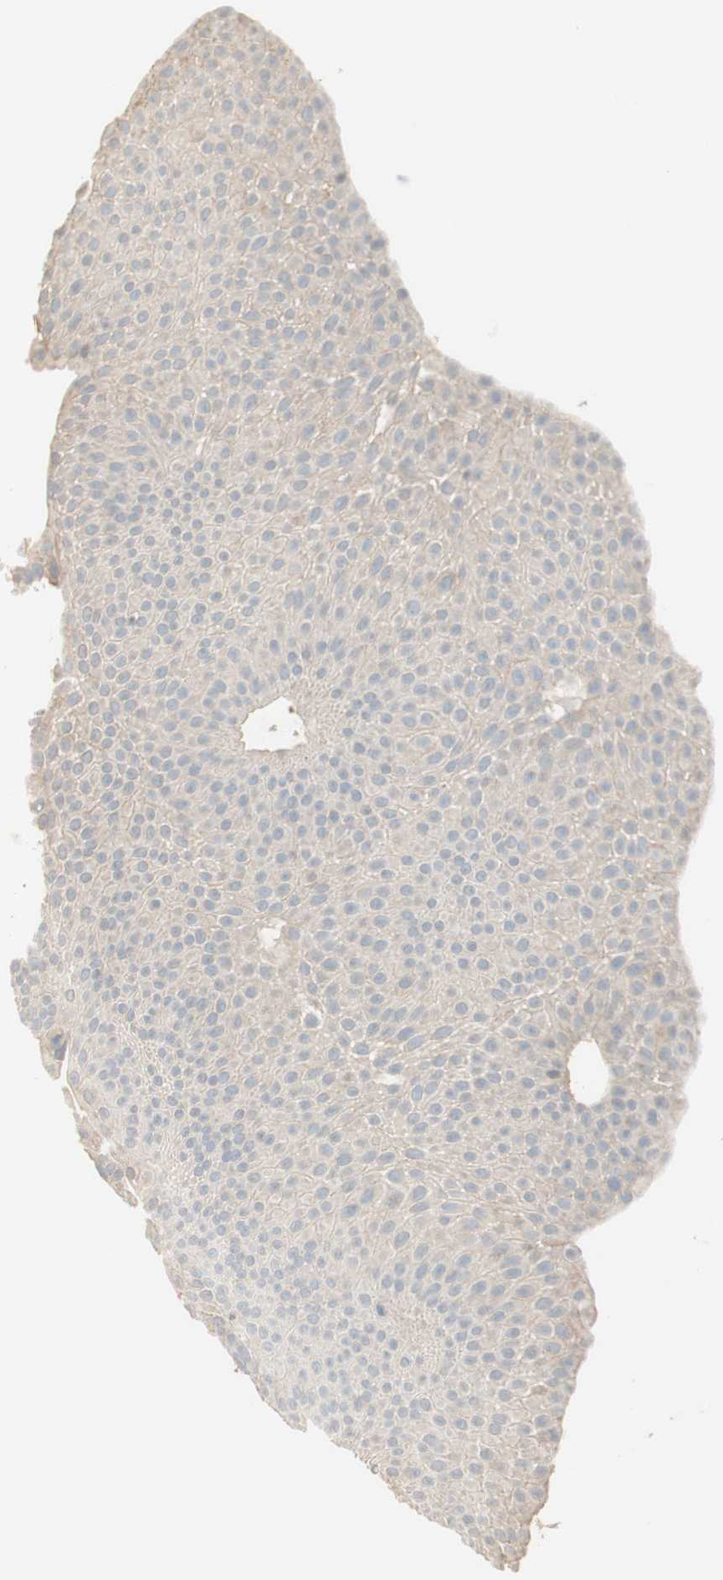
{"staining": {"intensity": "negative", "quantity": "none", "location": "none"}, "tissue": "urothelial cancer", "cell_type": "Tumor cells", "image_type": "cancer", "snomed": [{"axis": "morphology", "description": "Urothelial carcinoma, Low grade"}, {"axis": "topography", "description": "Urinary bladder"}], "caption": "There is no significant expression in tumor cells of urothelial carcinoma (low-grade).", "gene": "IFNG", "patient": {"sex": "female", "age": 60}}